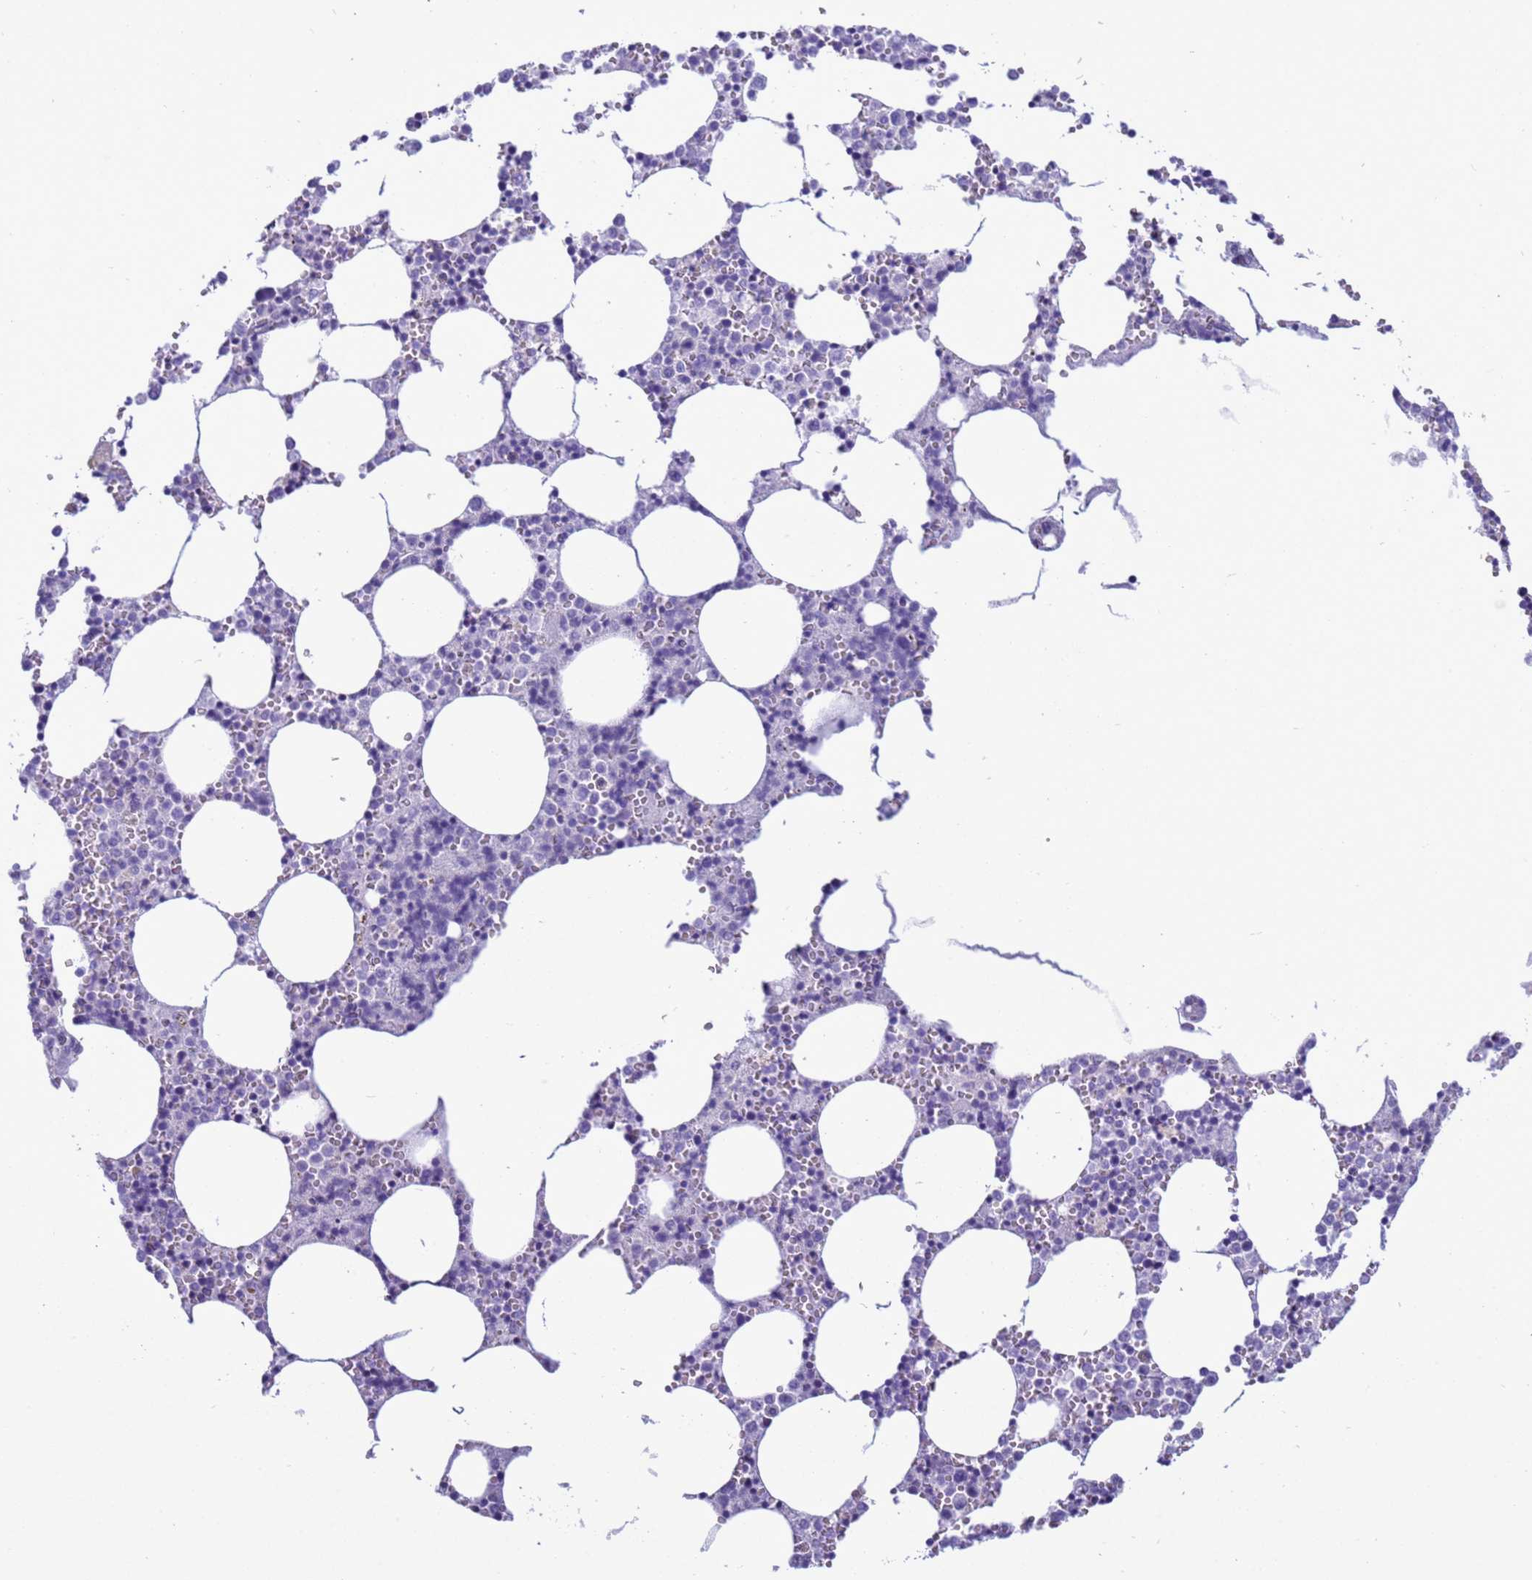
{"staining": {"intensity": "negative", "quantity": "none", "location": "none"}, "tissue": "bone marrow", "cell_type": "Hematopoietic cells", "image_type": "normal", "snomed": [{"axis": "morphology", "description": "Normal tissue, NOS"}, {"axis": "topography", "description": "Bone marrow"}], "caption": "This is a histopathology image of immunohistochemistry (IHC) staining of benign bone marrow, which shows no expression in hematopoietic cells.", "gene": "CST1", "patient": {"sex": "female", "age": 64}}